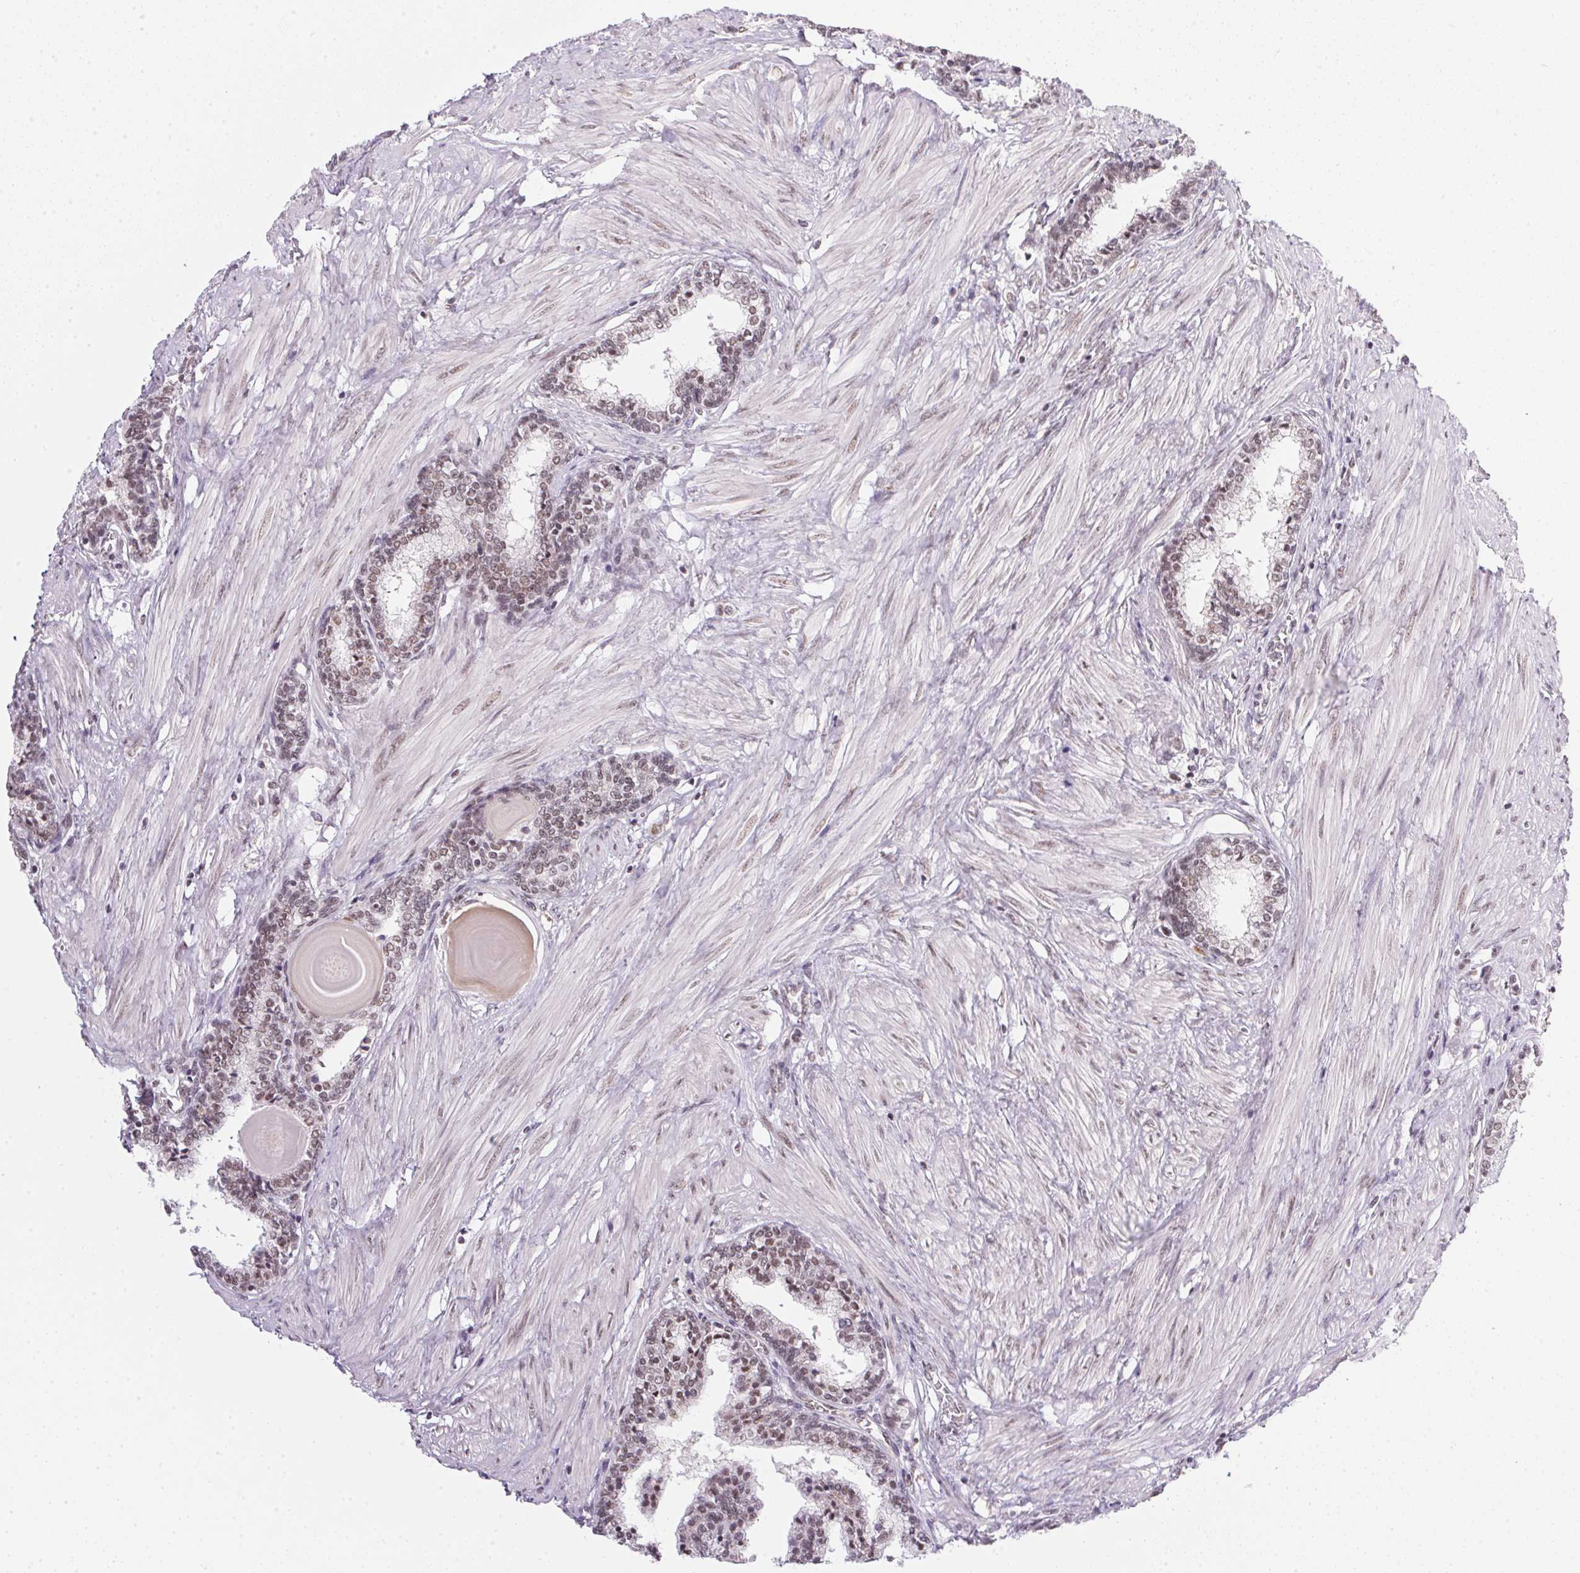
{"staining": {"intensity": "weak", "quantity": "25%-75%", "location": "nuclear"}, "tissue": "prostate", "cell_type": "Glandular cells", "image_type": "normal", "snomed": [{"axis": "morphology", "description": "Normal tissue, NOS"}, {"axis": "topography", "description": "Prostate"}], "caption": "Weak nuclear protein staining is present in about 25%-75% of glandular cells in prostate.", "gene": "SRSF7", "patient": {"sex": "male", "age": 55}}